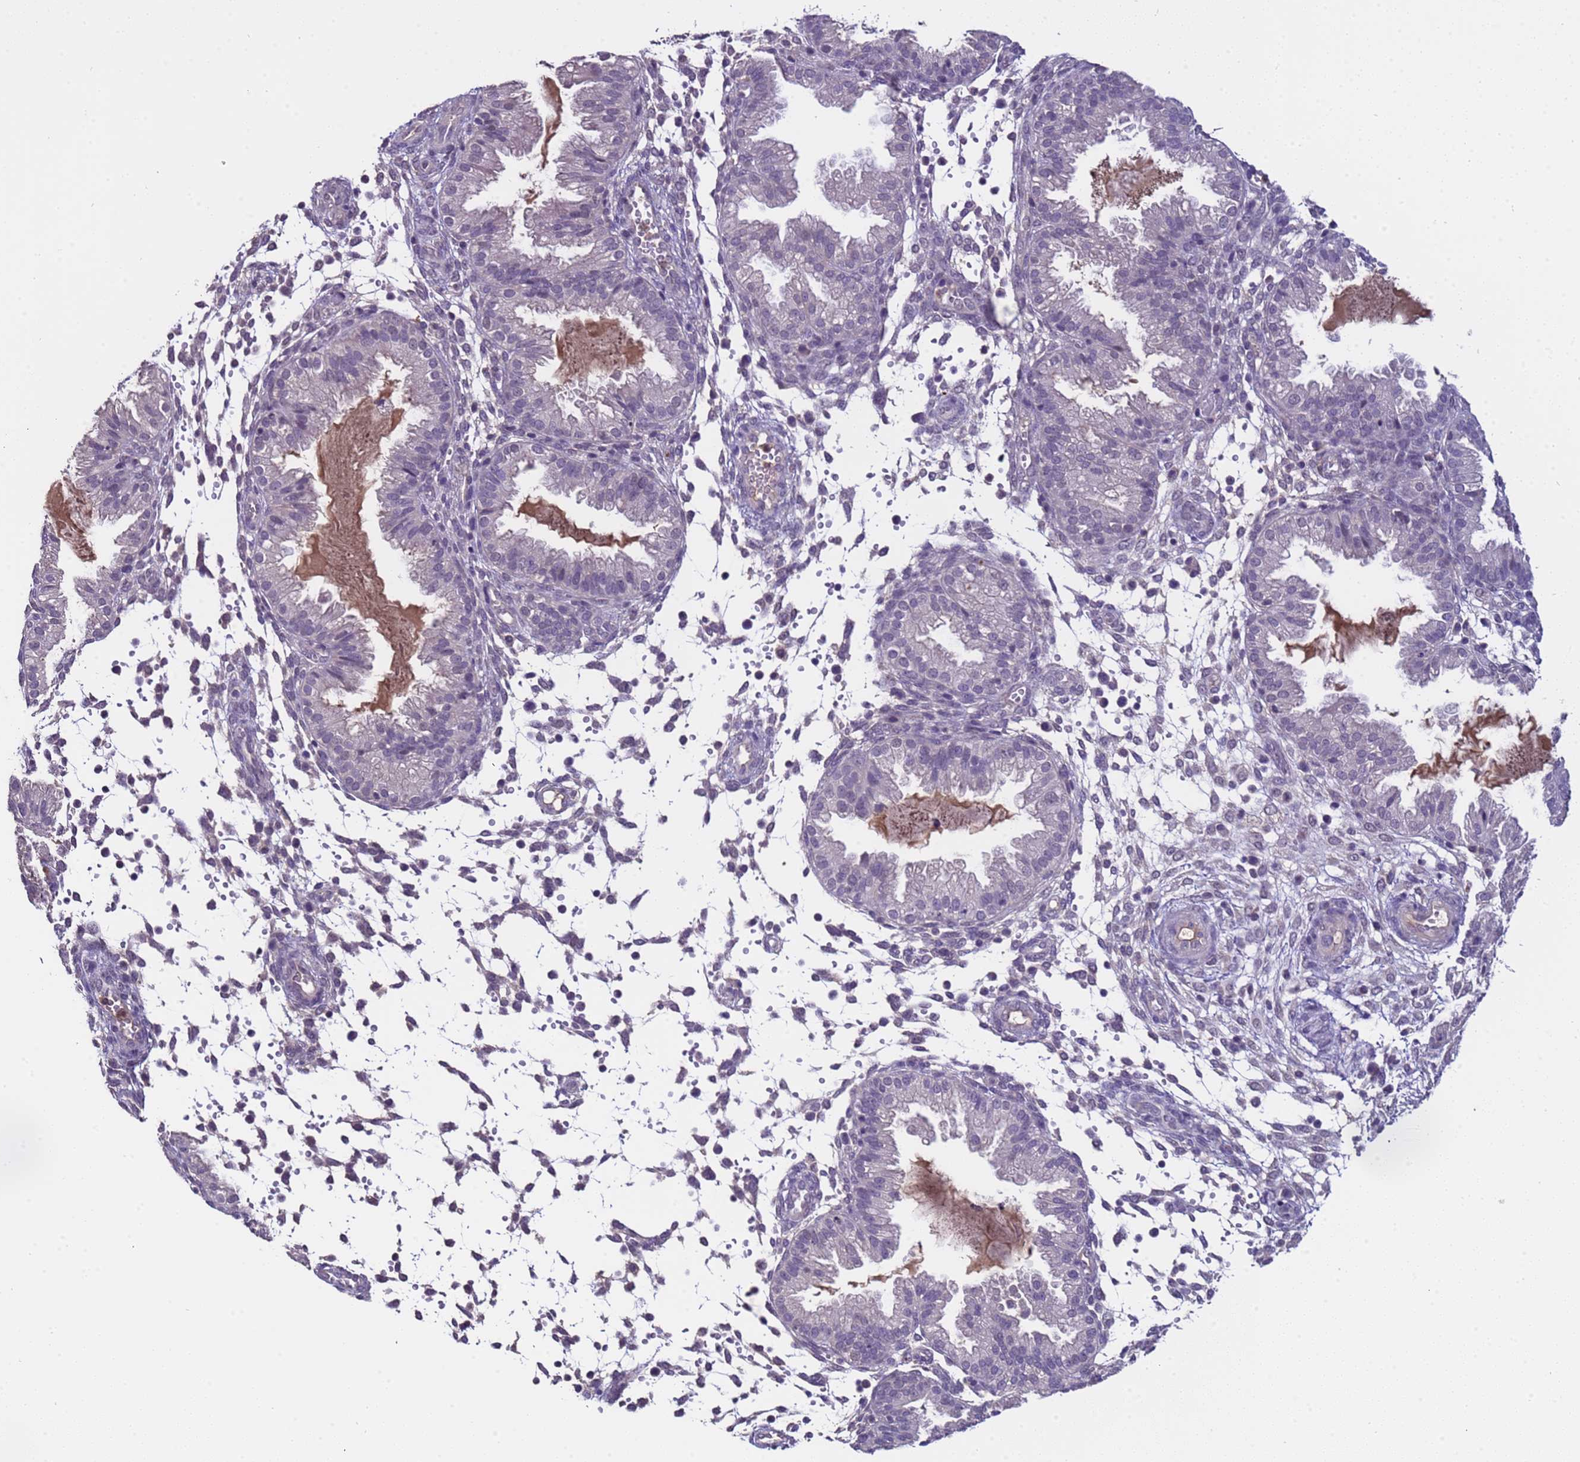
{"staining": {"intensity": "negative", "quantity": "none", "location": "none"}, "tissue": "endometrium", "cell_type": "Cells in endometrial stroma", "image_type": "normal", "snomed": [{"axis": "morphology", "description": "Normal tissue, NOS"}, {"axis": "topography", "description": "Endometrium"}], "caption": "Immunohistochemical staining of normal human endometrium exhibits no significant staining in cells in endometrial stroma.", "gene": "ZNF248", "patient": {"sex": "female", "age": 33}}